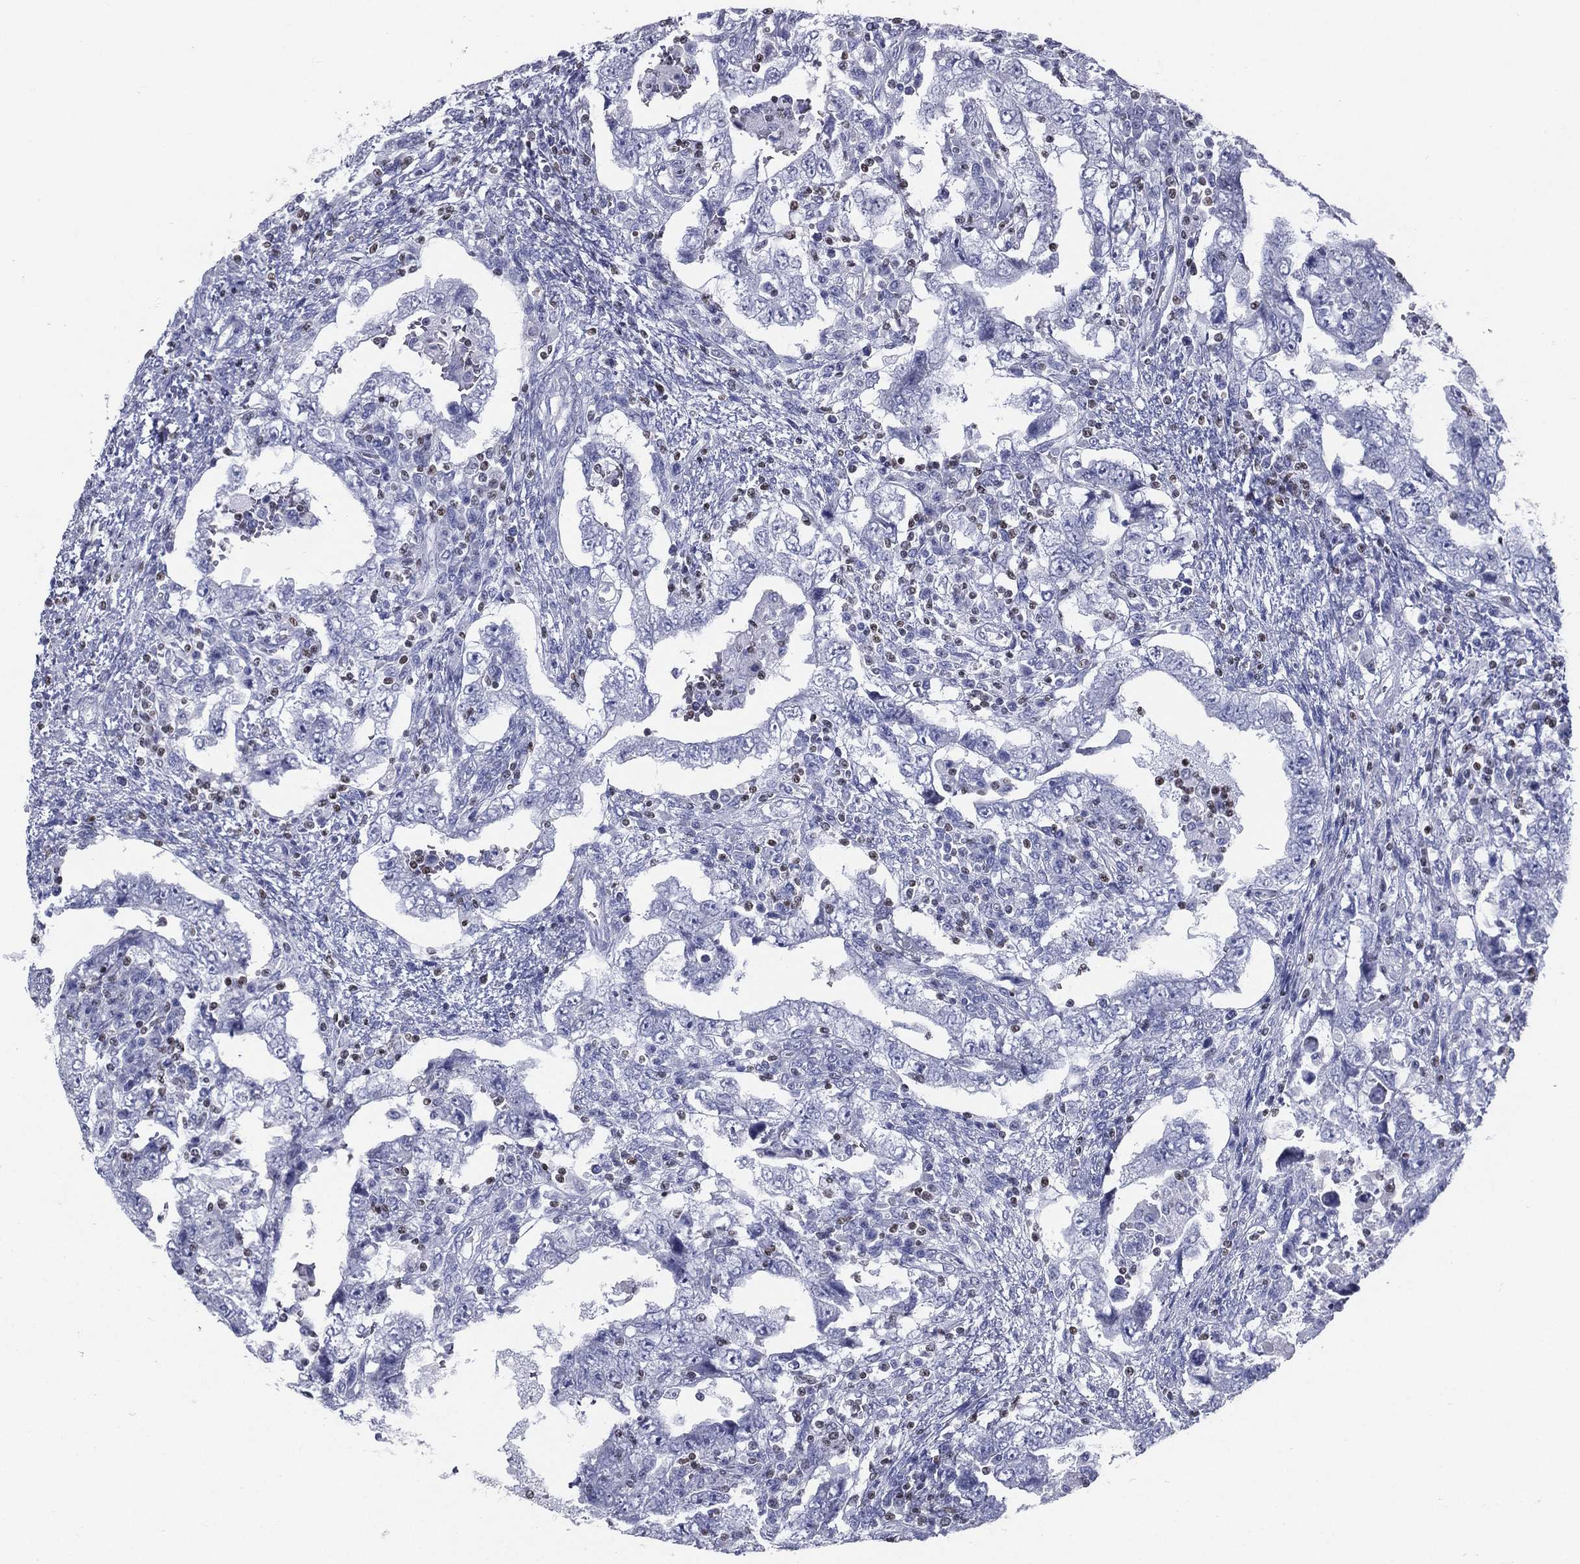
{"staining": {"intensity": "negative", "quantity": "none", "location": "none"}, "tissue": "testis cancer", "cell_type": "Tumor cells", "image_type": "cancer", "snomed": [{"axis": "morphology", "description": "Carcinoma, Embryonal, NOS"}, {"axis": "topography", "description": "Testis"}], "caption": "There is no significant expression in tumor cells of testis embryonal carcinoma.", "gene": "PYHIN1", "patient": {"sex": "male", "age": 26}}